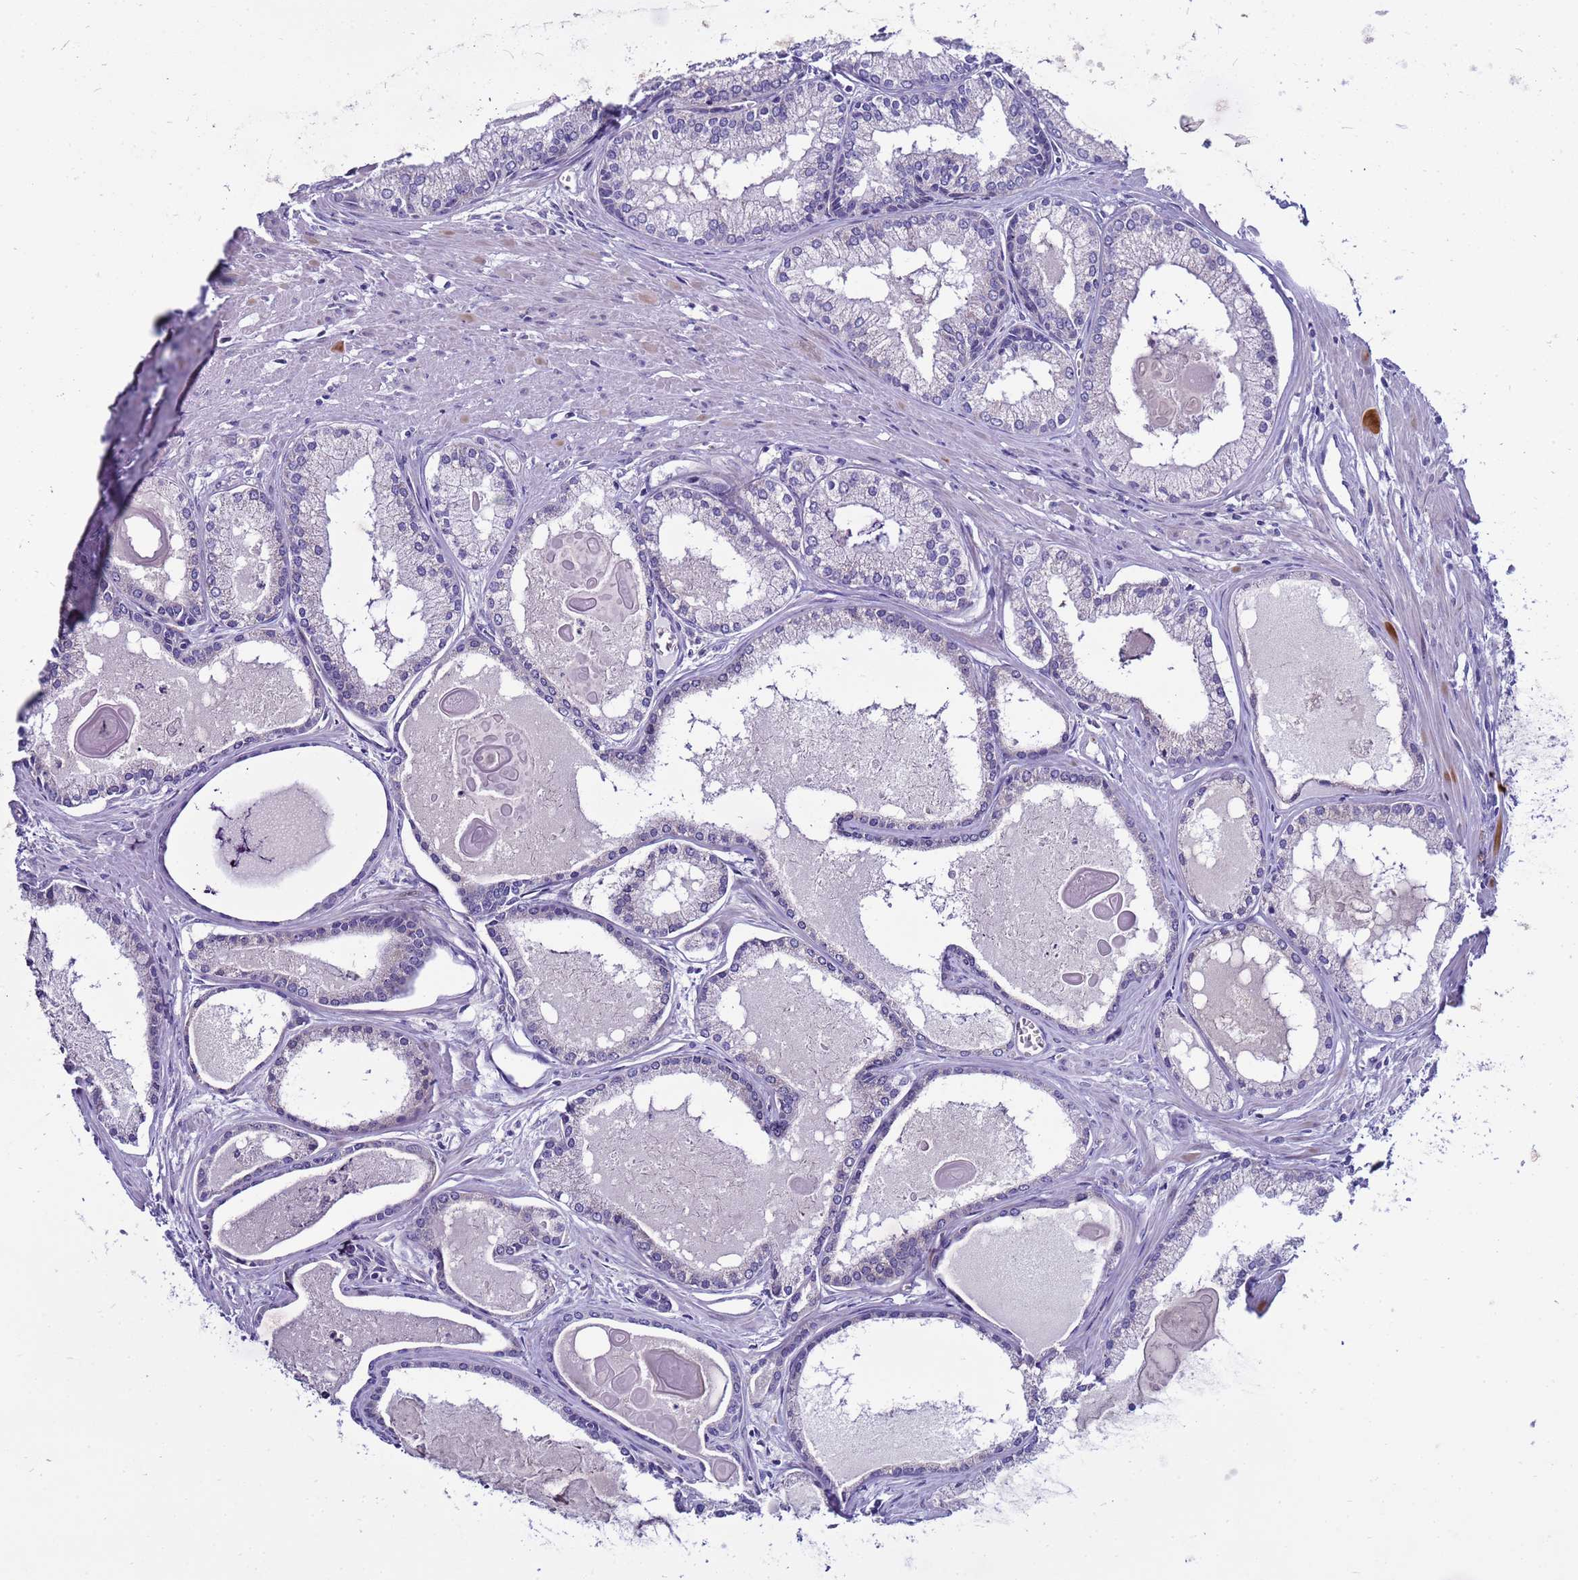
{"staining": {"intensity": "negative", "quantity": "none", "location": "none"}, "tissue": "prostate cancer", "cell_type": "Tumor cells", "image_type": "cancer", "snomed": [{"axis": "morphology", "description": "Adenocarcinoma, High grade"}, {"axis": "topography", "description": "Prostate"}], "caption": "This is an immunohistochemistry (IHC) micrograph of human prostate adenocarcinoma (high-grade). There is no expression in tumor cells.", "gene": "LRATD1", "patient": {"sex": "male", "age": 68}}